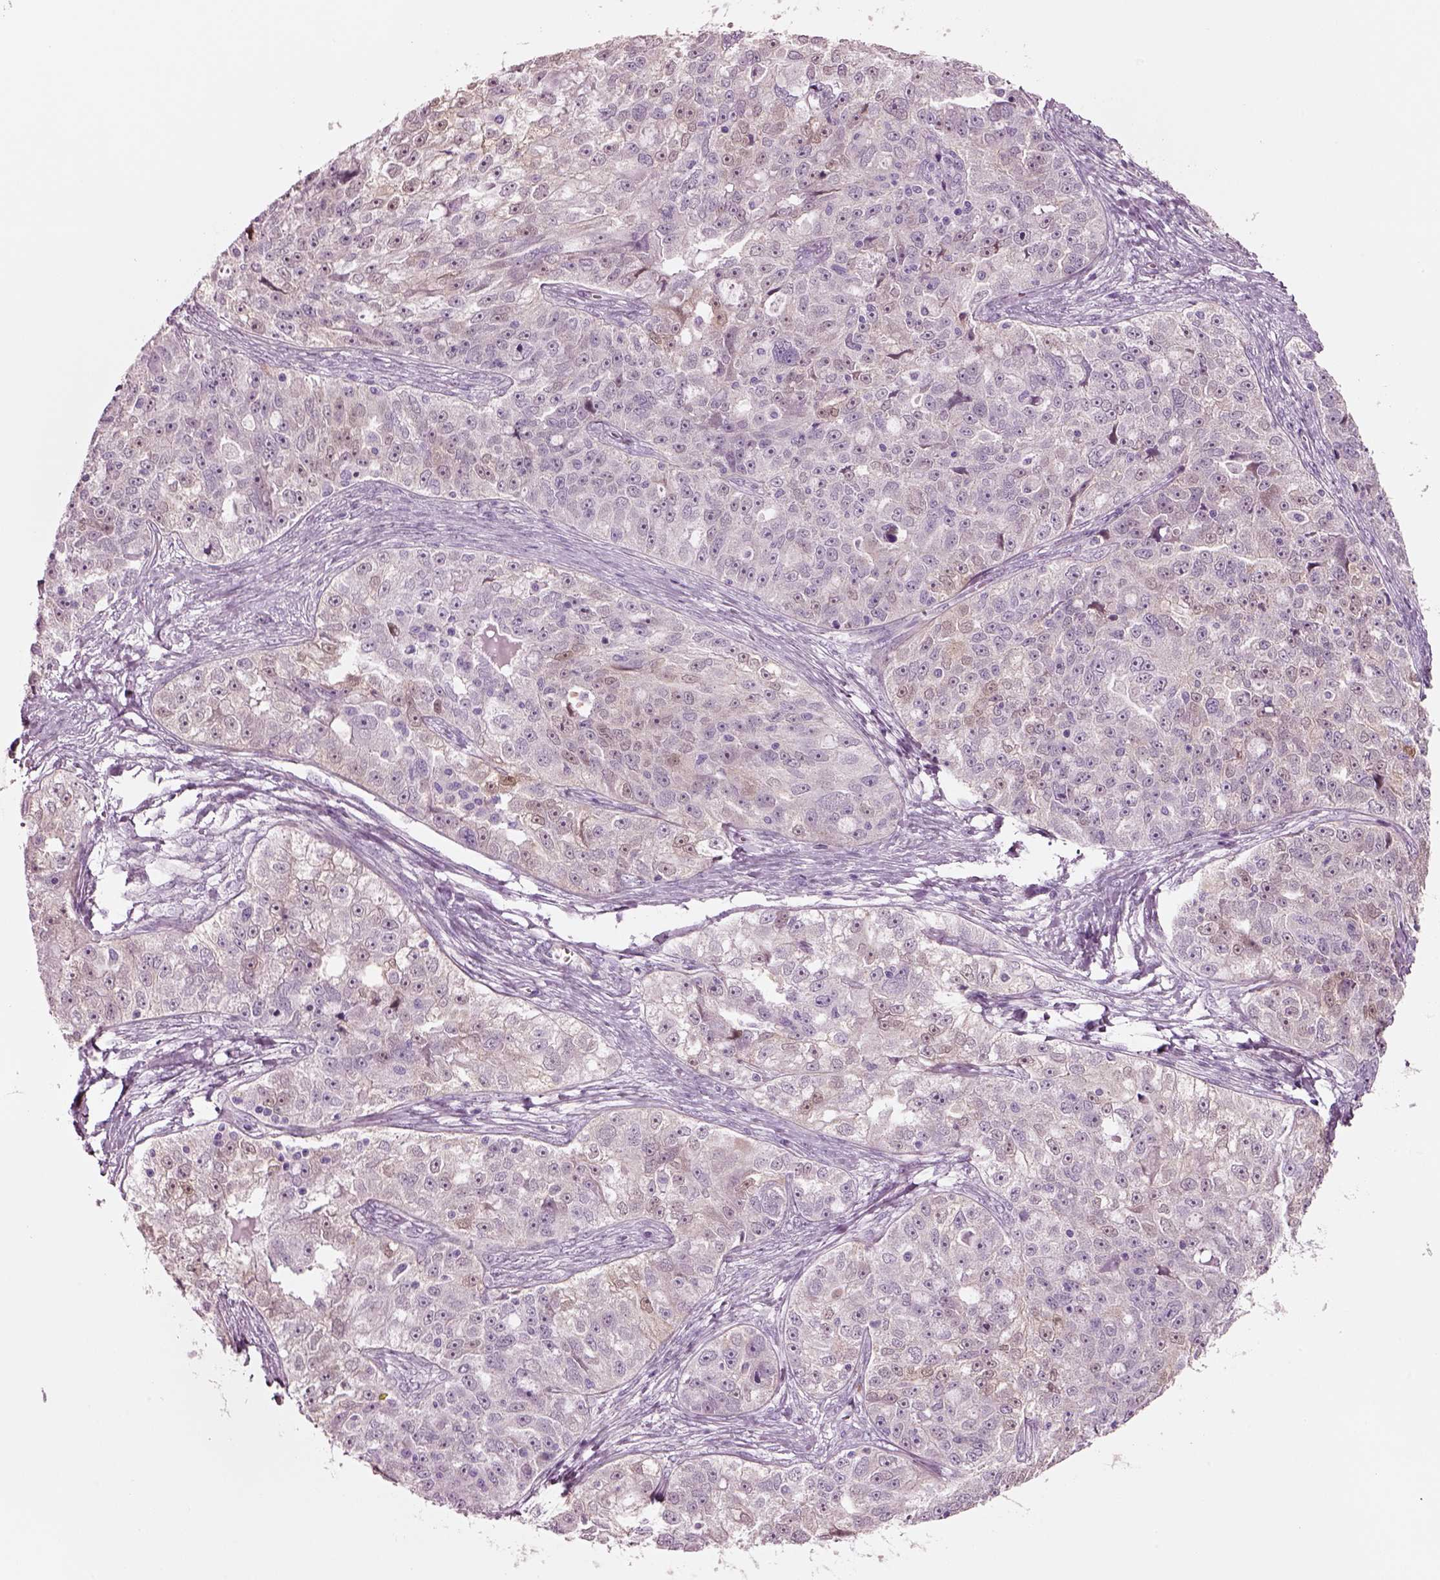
{"staining": {"intensity": "moderate", "quantity": "<25%", "location": "cytoplasmic/membranous,nuclear"}, "tissue": "ovarian cancer", "cell_type": "Tumor cells", "image_type": "cancer", "snomed": [{"axis": "morphology", "description": "Cystadenocarcinoma, serous, NOS"}, {"axis": "topography", "description": "Ovary"}], "caption": "IHC (DAB) staining of ovarian cancer exhibits moderate cytoplasmic/membranous and nuclear protein positivity in approximately <25% of tumor cells.", "gene": "SCML2", "patient": {"sex": "female", "age": 51}}